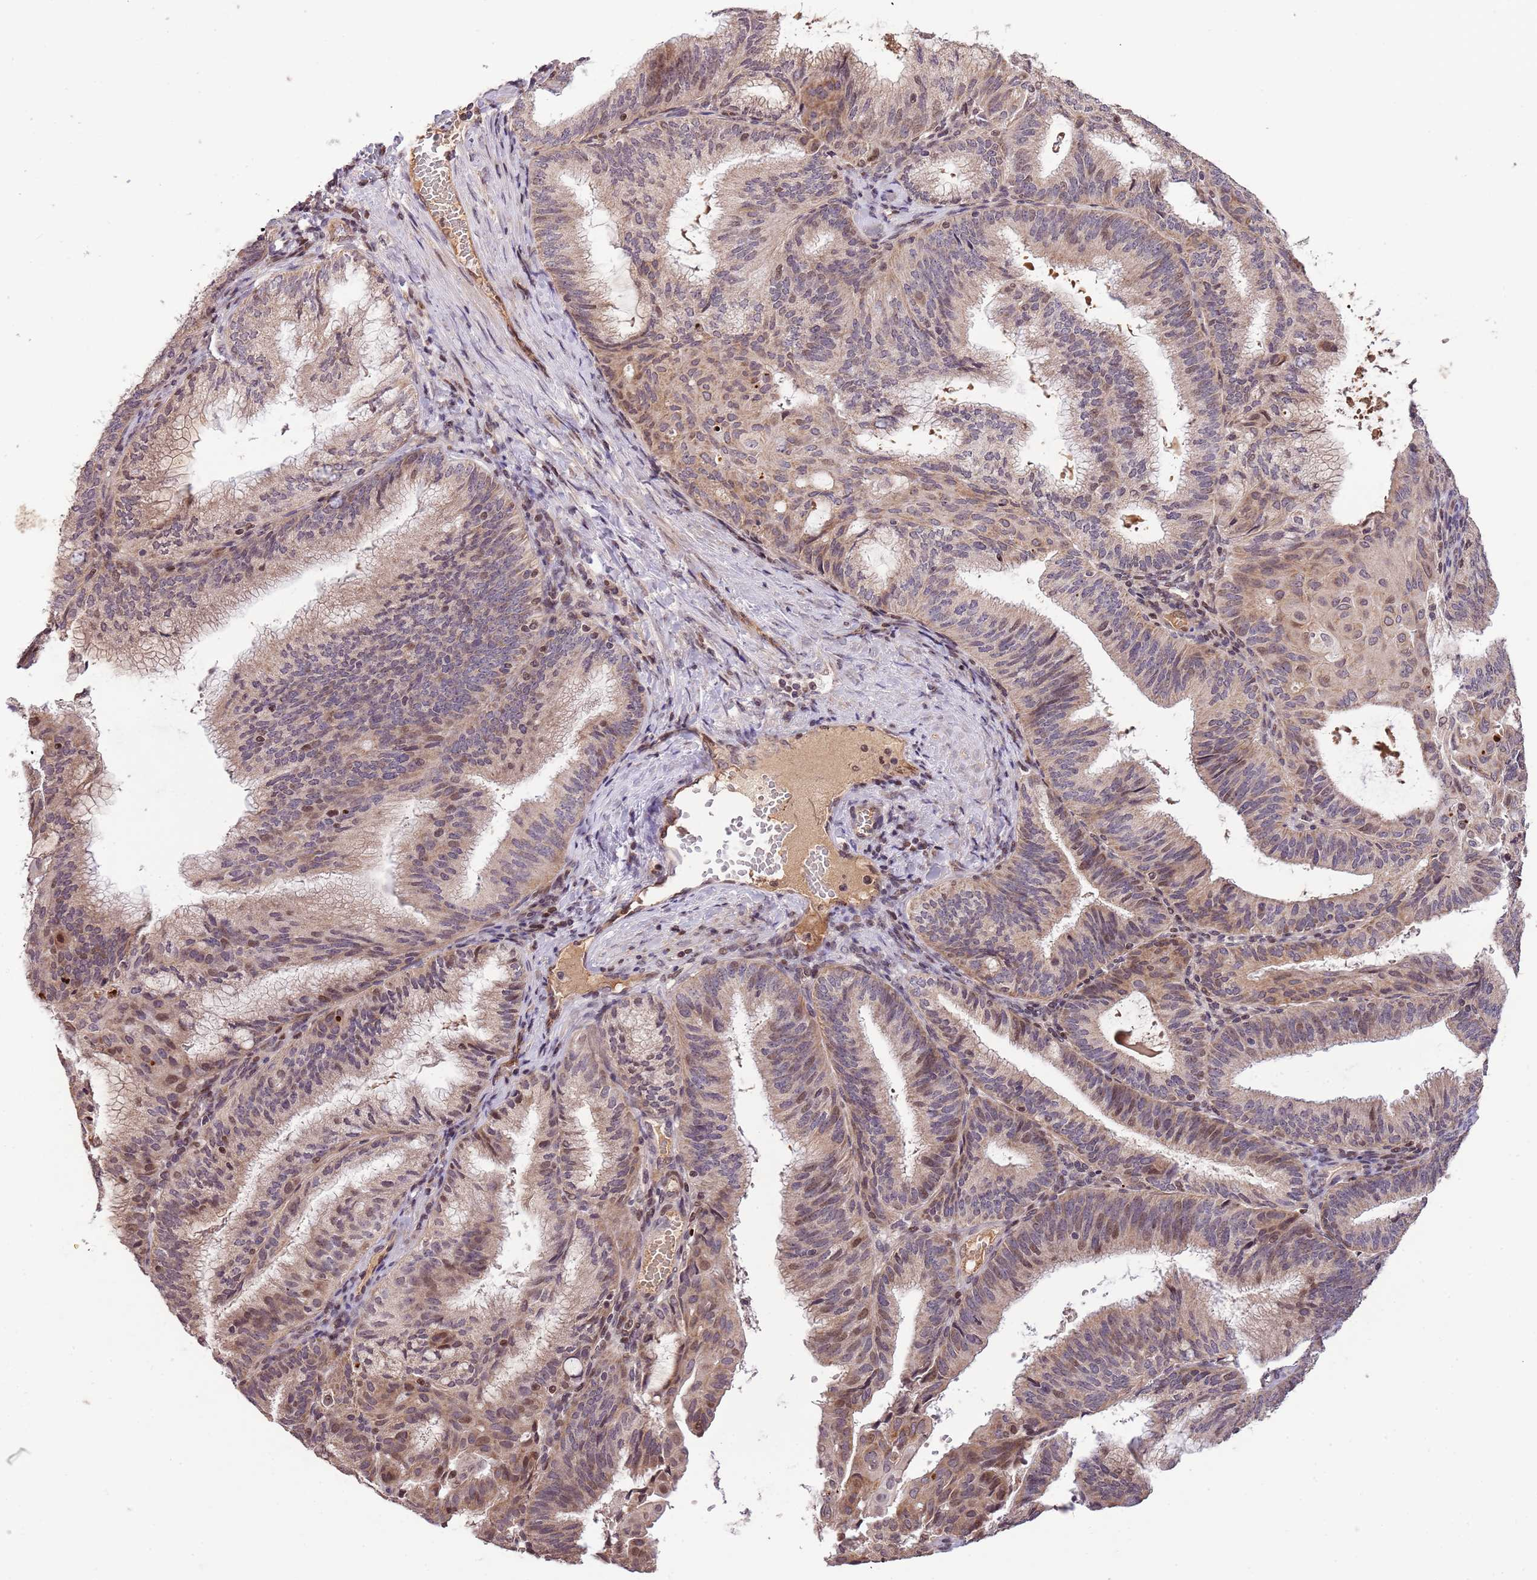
{"staining": {"intensity": "weak", "quantity": "25%-75%", "location": "cytoplasmic/membranous,nuclear"}, "tissue": "endometrial cancer", "cell_type": "Tumor cells", "image_type": "cancer", "snomed": [{"axis": "morphology", "description": "Adenocarcinoma, NOS"}, {"axis": "topography", "description": "Endometrium"}], "caption": "Immunohistochemistry (DAB (3,3'-diaminobenzidine)) staining of endometrial cancer (adenocarcinoma) displays weak cytoplasmic/membranous and nuclear protein staining in approximately 25%-75% of tumor cells.", "gene": "SAMSN1", "patient": {"sex": "female", "age": 49}}